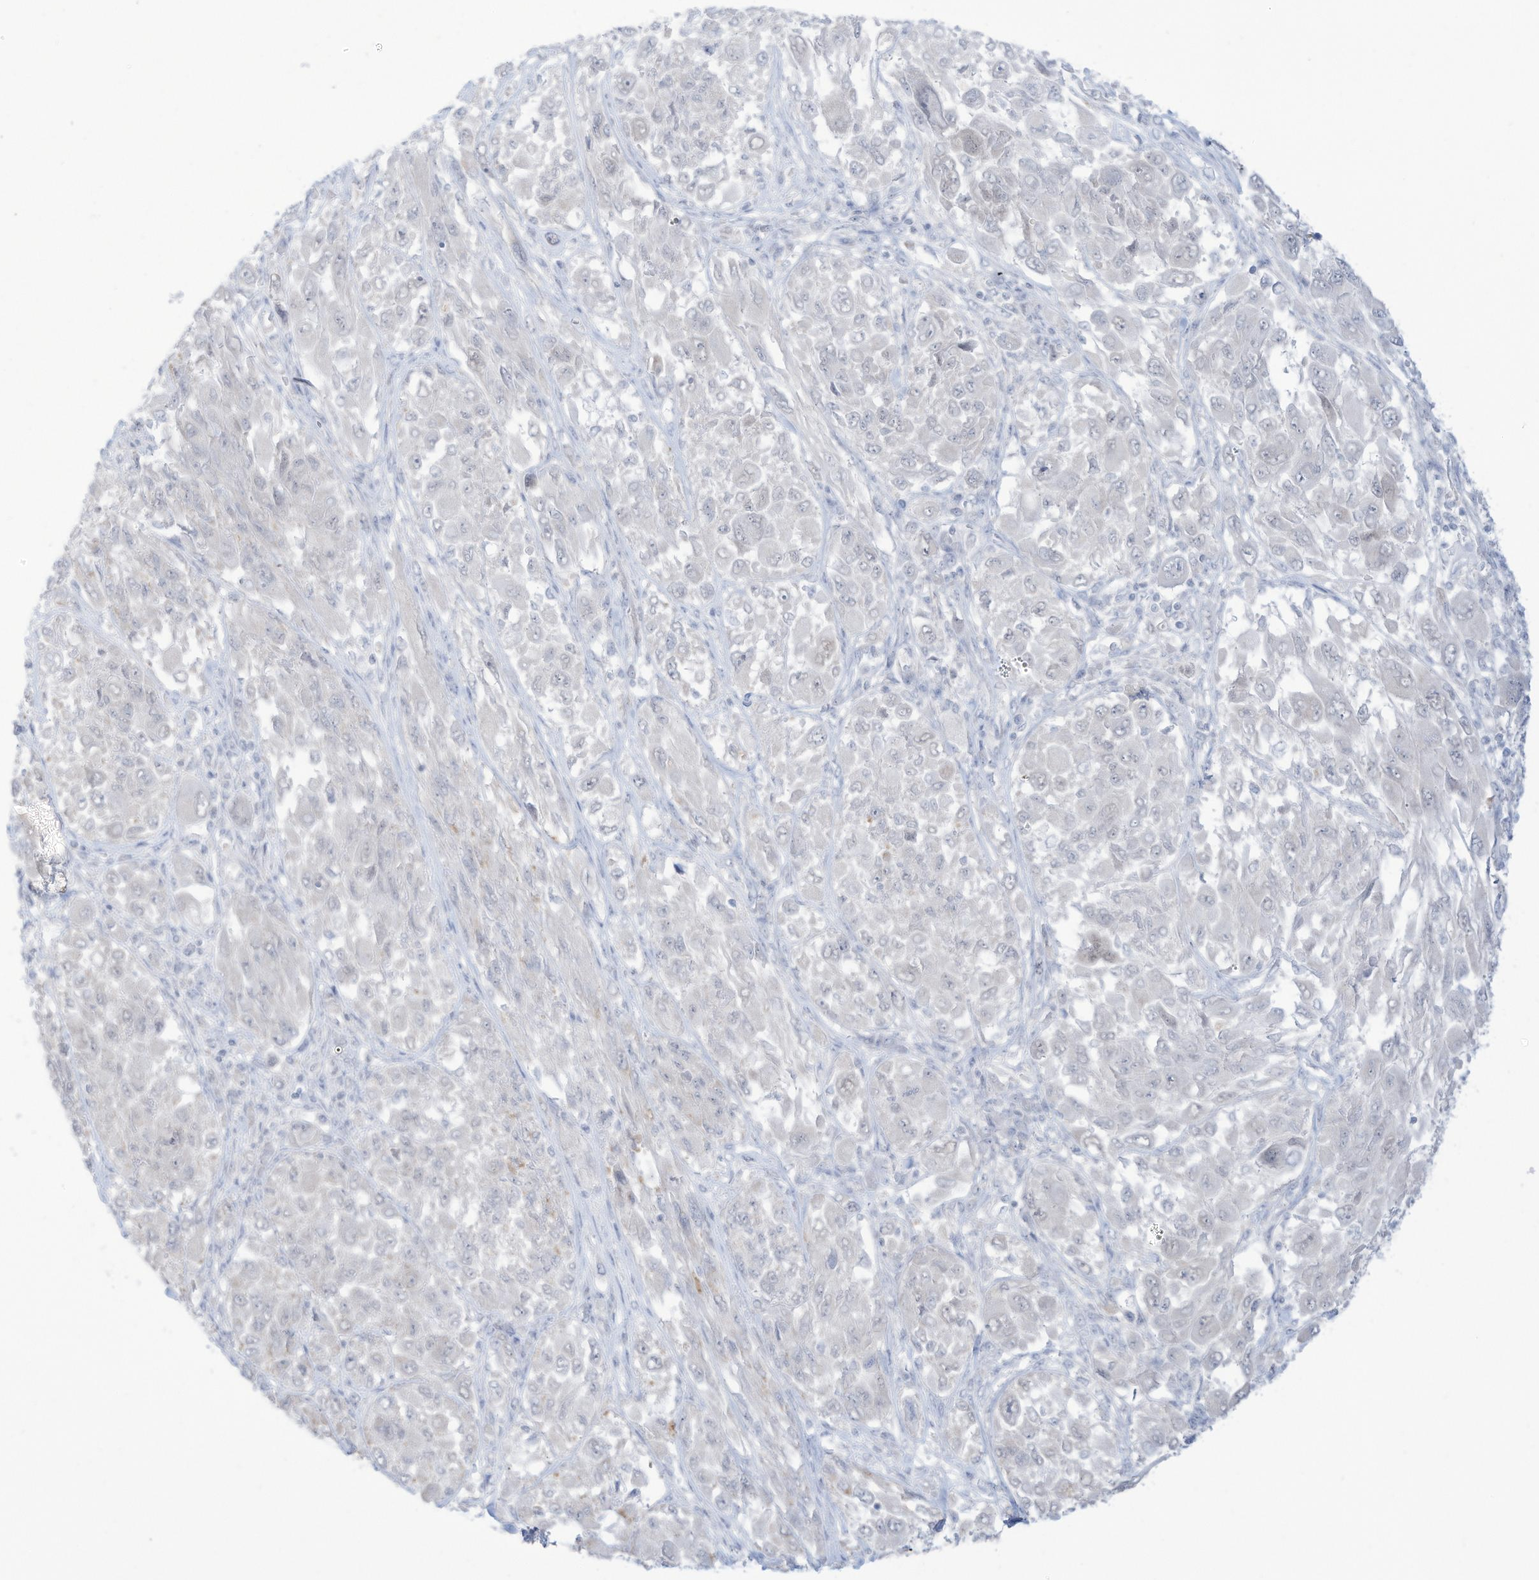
{"staining": {"intensity": "negative", "quantity": "none", "location": "none"}, "tissue": "melanoma", "cell_type": "Tumor cells", "image_type": "cancer", "snomed": [{"axis": "morphology", "description": "Malignant melanoma, NOS"}, {"axis": "topography", "description": "Skin"}], "caption": "This is an IHC histopathology image of melanoma. There is no expression in tumor cells.", "gene": "OGT", "patient": {"sex": "female", "age": 91}}